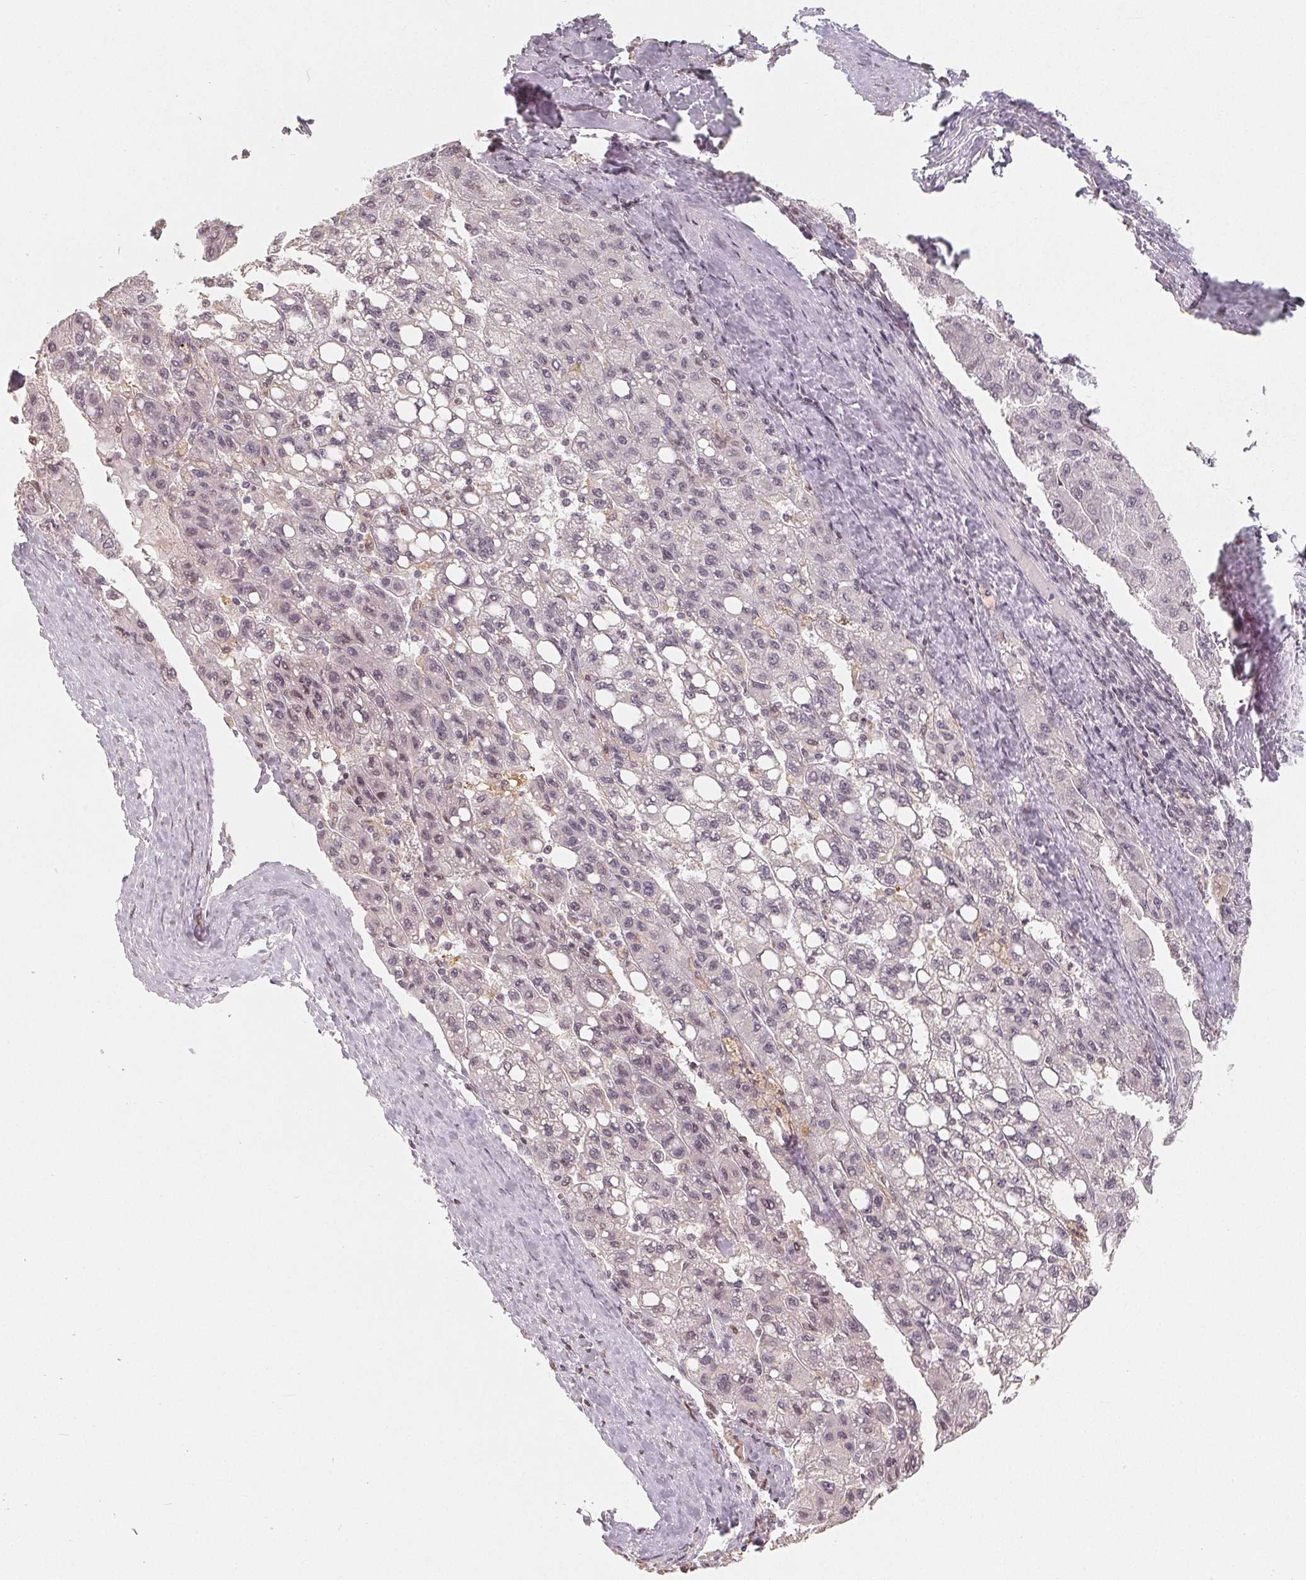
{"staining": {"intensity": "weak", "quantity": "<25%", "location": "nuclear"}, "tissue": "liver cancer", "cell_type": "Tumor cells", "image_type": "cancer", "snomed": [{"axis": "morphology", "description": "Carcinoma, Hepatocellular, NOS"}, {"axis": "topography", "description": "Liver"}], "caption": "An immunohistochemistry (IHC) image of liver hepatocellular carcinoma is shown. There is no staining in tumor cells of liver hepatocellular carcinoma. (DAB immunohistochemistry (IHC), high magnification).", "gene": "CCDC138", "patient": {"sex": "female", "age": 82}}